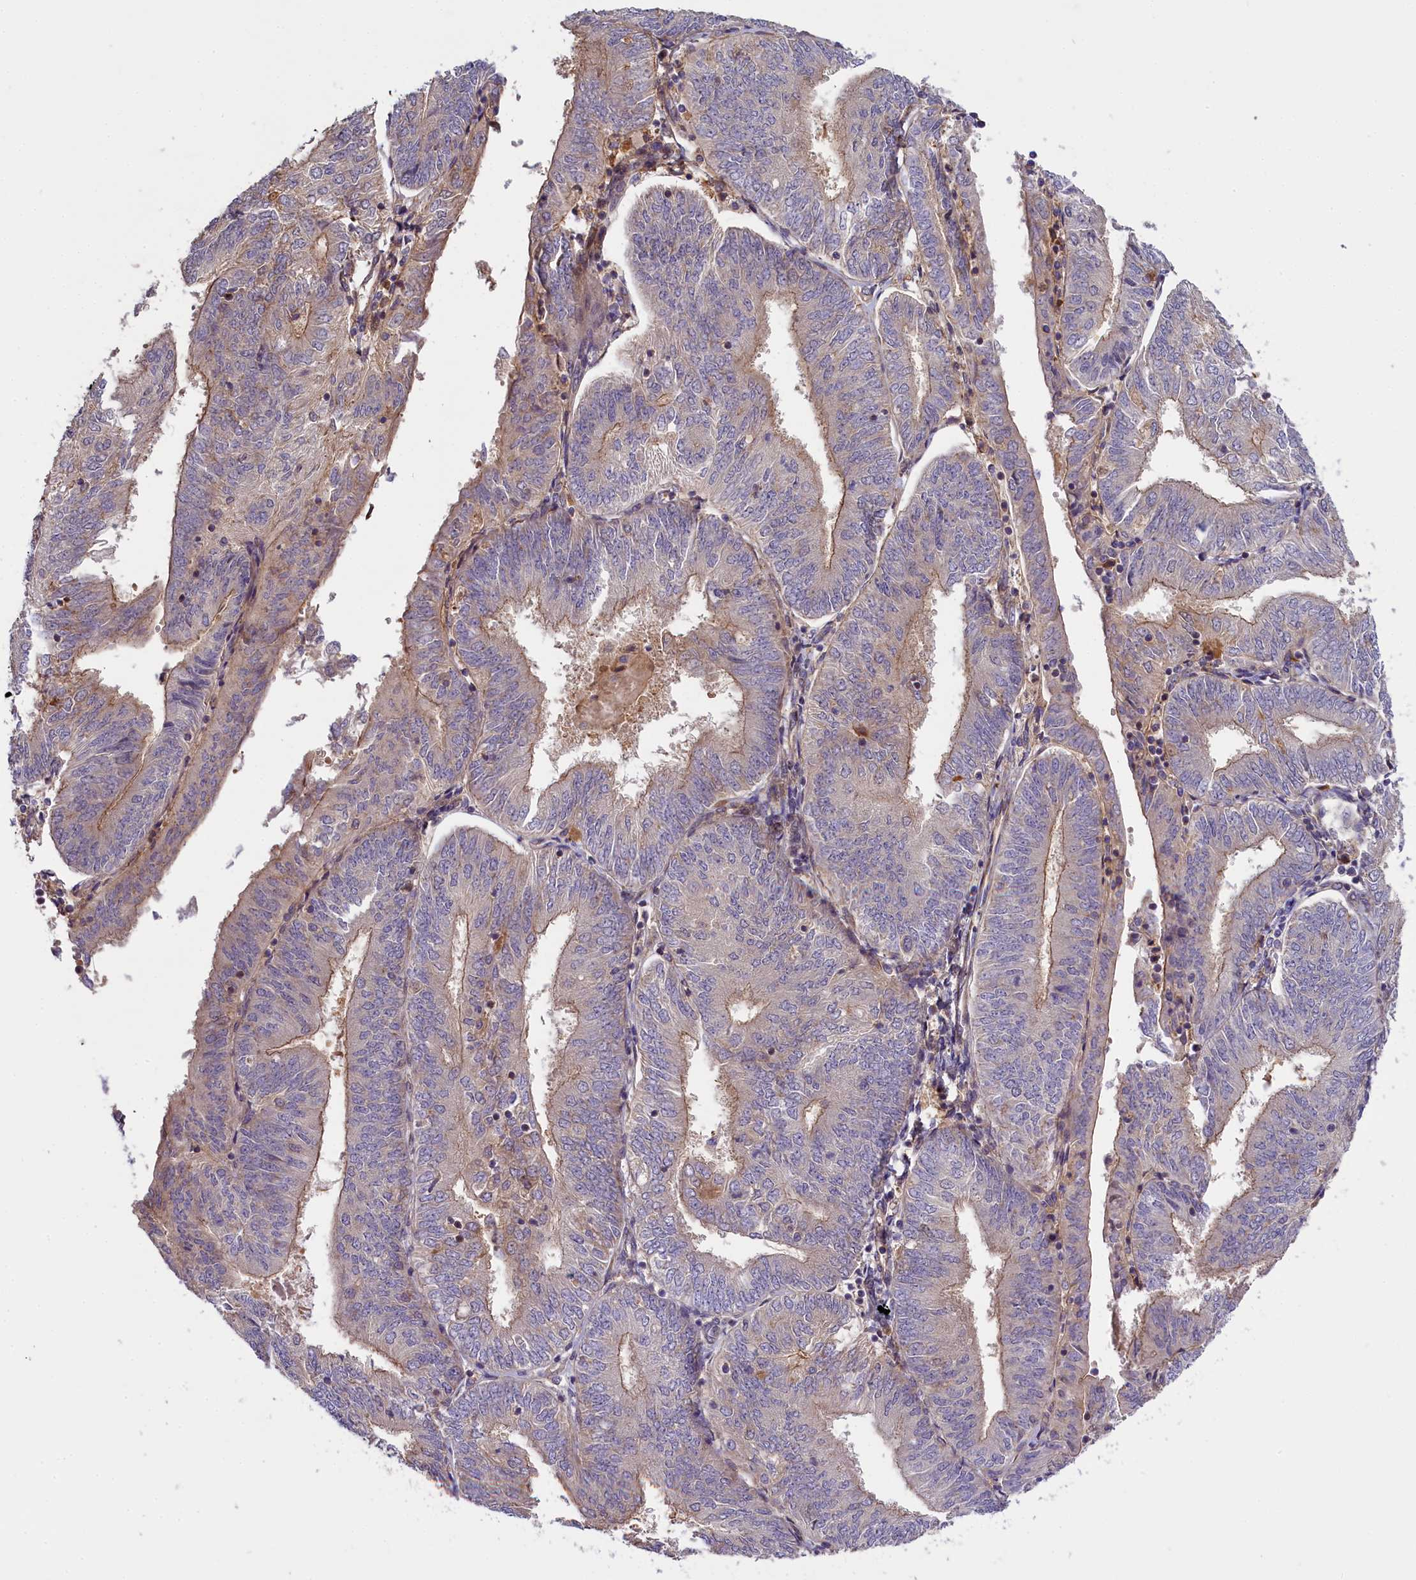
{"staining": {"intensity": "weak", "quantity": "<25%", "location": "cytoplasmic/membranous"}, "tissue": "endometrial cancer", "cell_type": "Tumor cells", "image_type": "cancer", "snomed": [{"axis": "morphology", "description": "Adenocarcinoma, NOS"}, {"axis": "topography", "description": "Endometrium"}], "caption": "This is an immunohistochemistry histopathology image of human adenocarcinoma (endometrial). There is no expression in tumor cells.", "gene": "FUZ", "patient": {"sex": "female", "age": 58}}